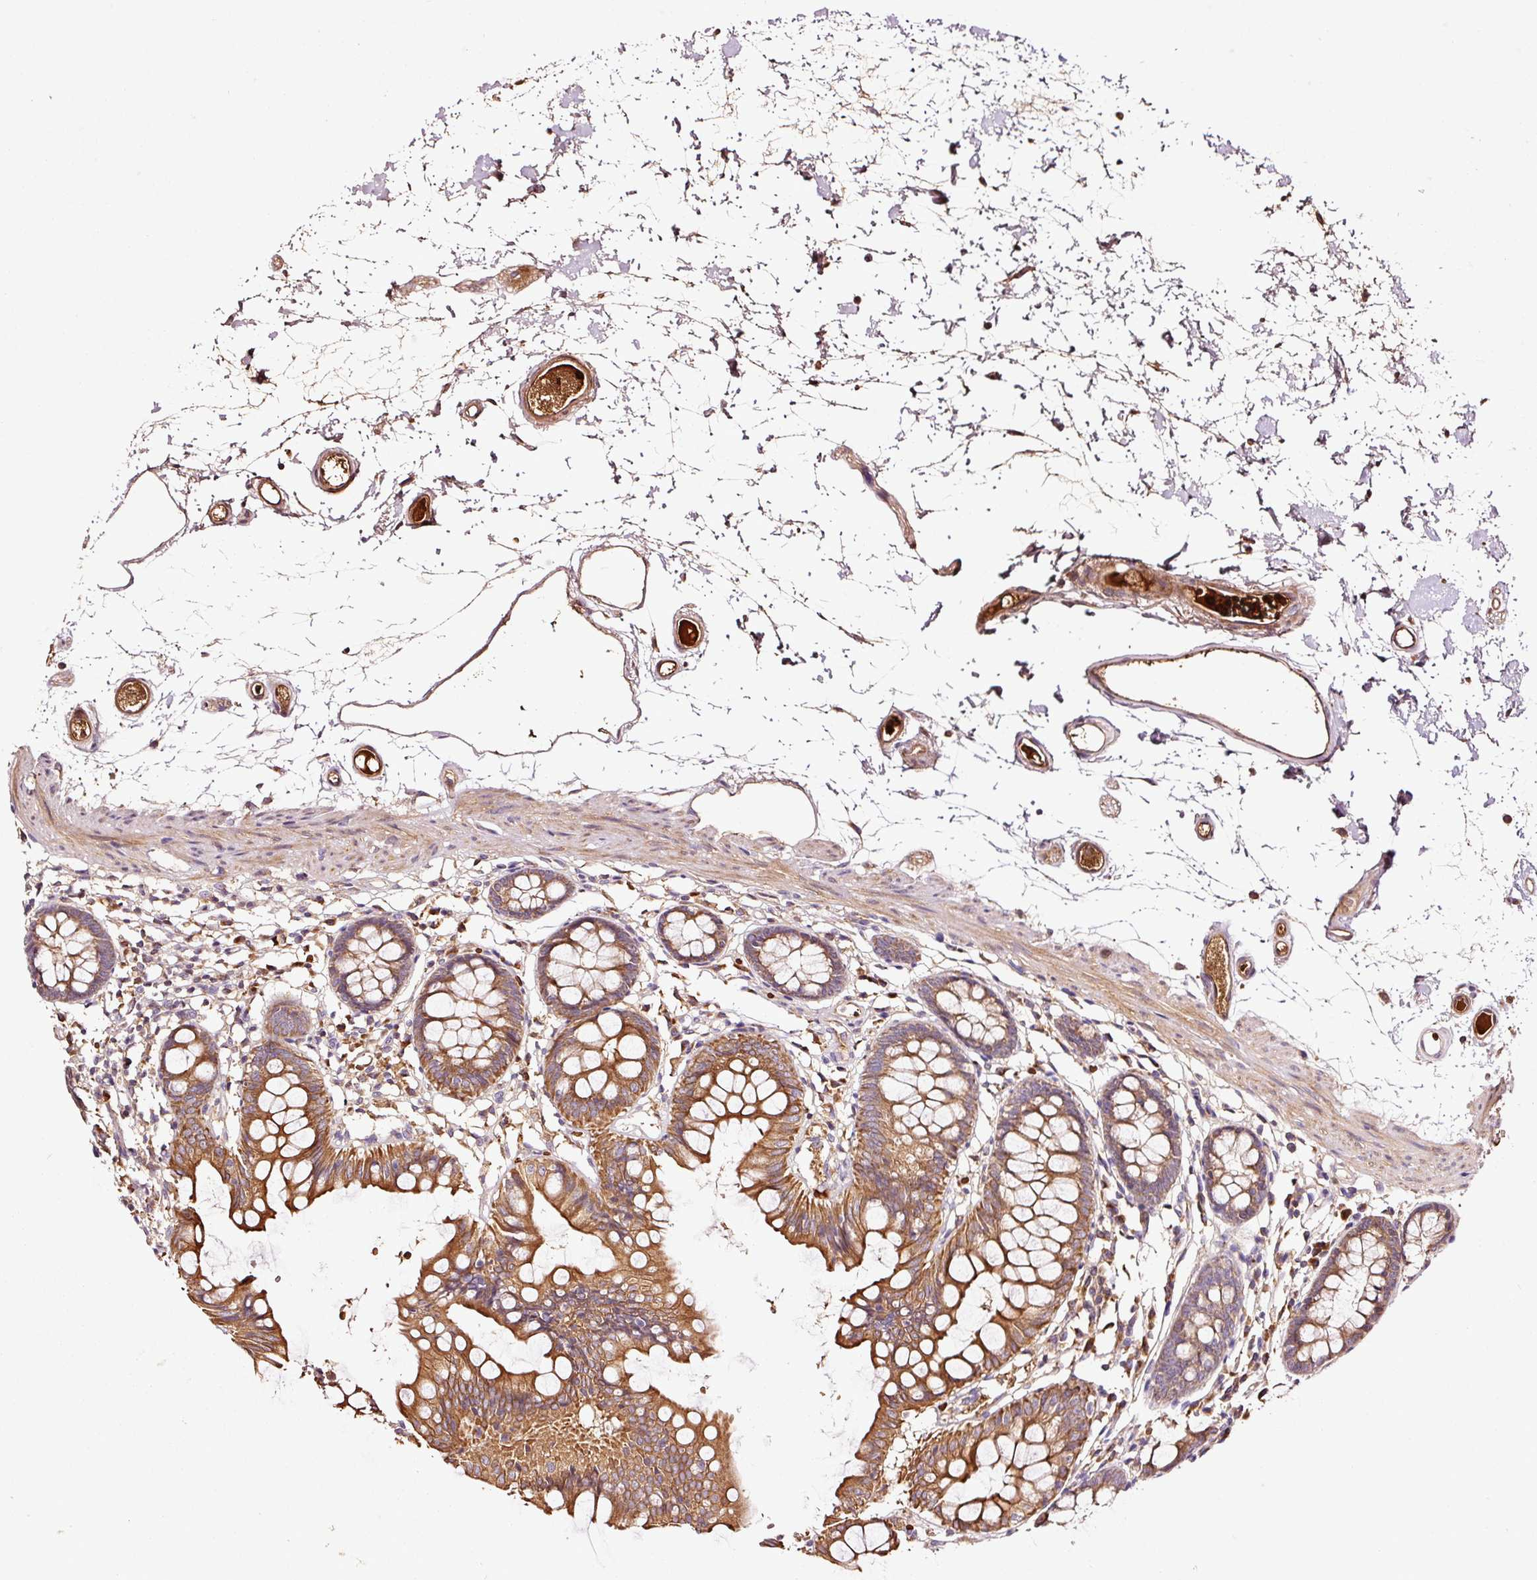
{"staining": {"intensity": "strong", "quantity": ">75%", "location": "cytoplasmic/membranous"}, "tissue": "colon", "cell_type": "Endothelial cells", "image_type": "normal", "snomed": [{"axis": "morphology", "description": "Normal tissue, NOS"}, {"axis": "topography", "description": "Colon"}], "caption": "High-power microscopy captured an immunohistochemistry (IHC) micrograph of unremarkable colon, revealing strong cytoplasmic/membranous positivity in about >75% of endothelial cells.", "gene": "PGLYRP2", "patient": {"sex": "female", "age": 84}}